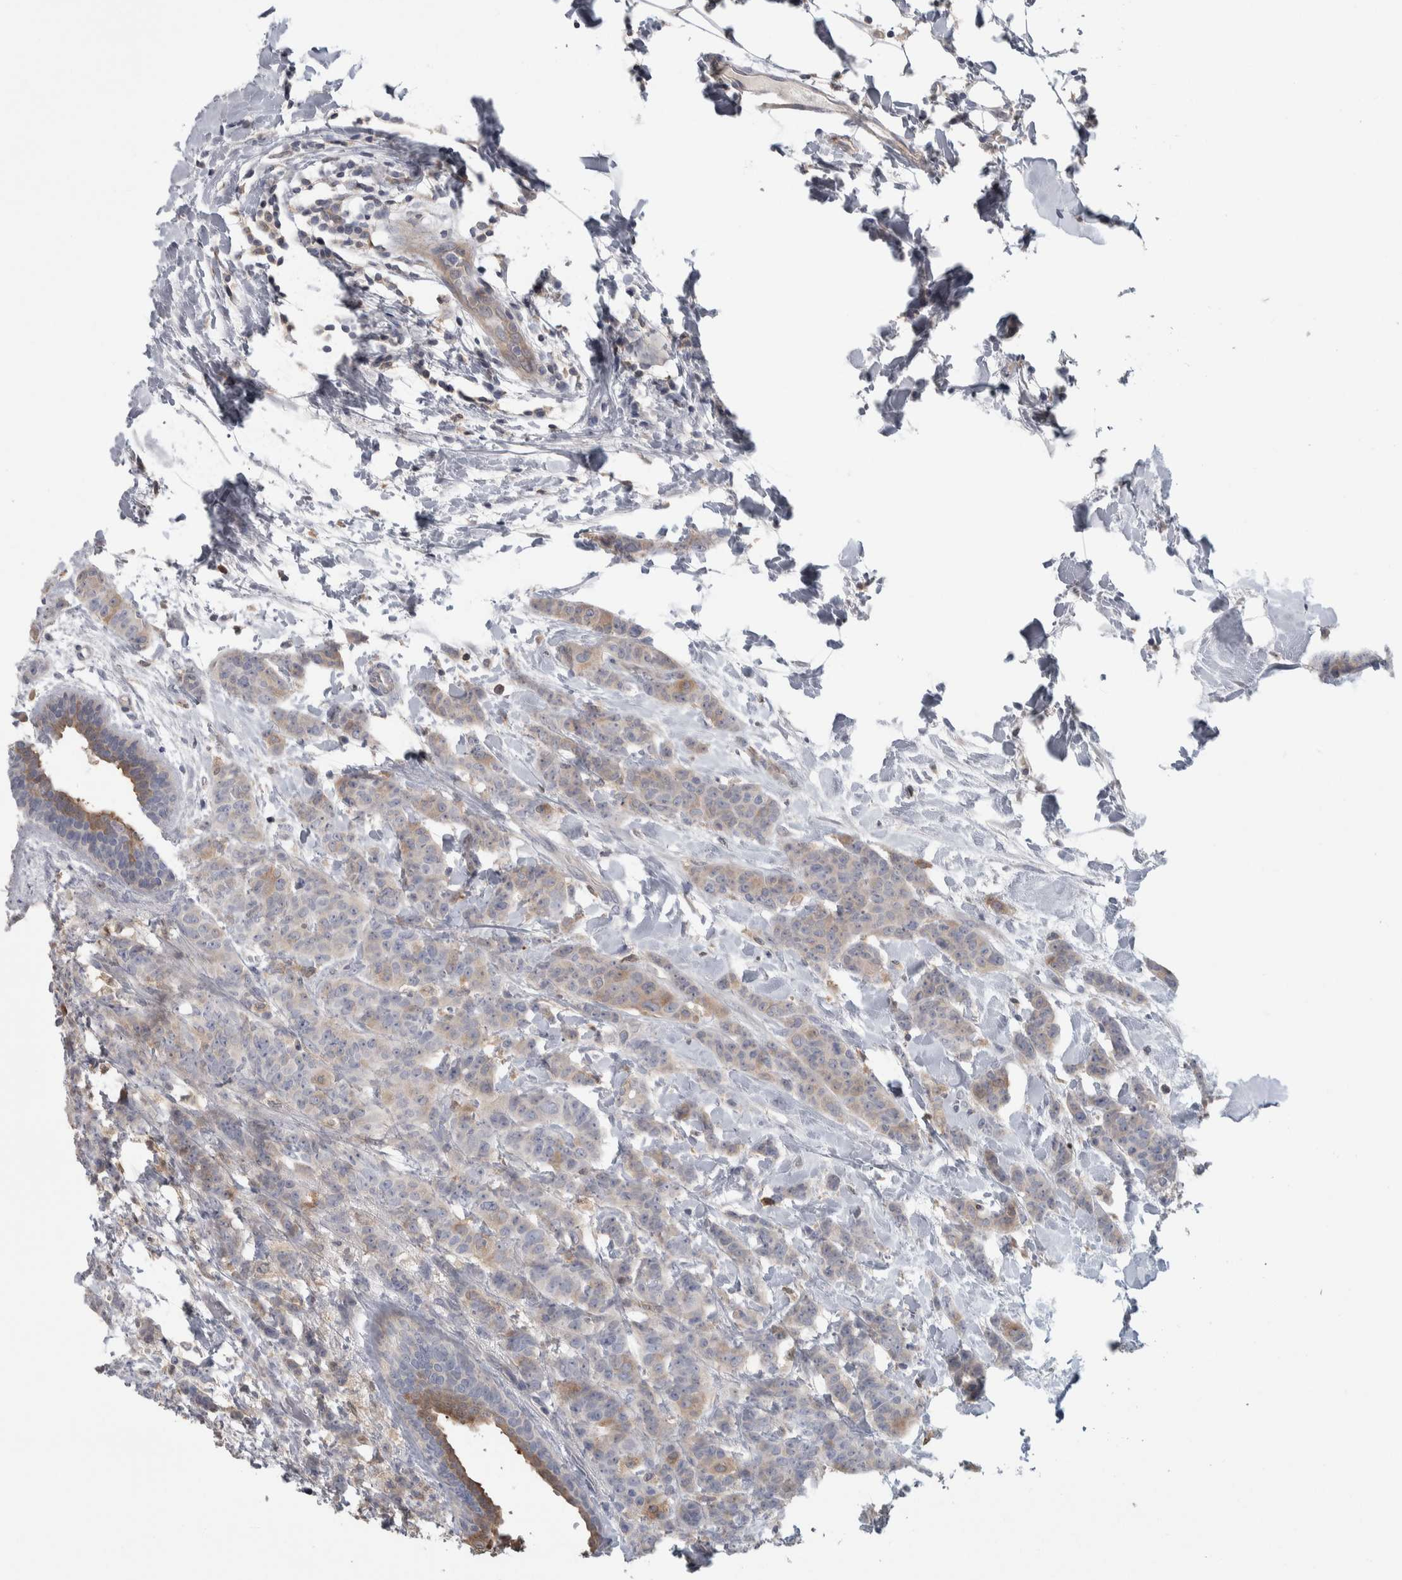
{"staining": {"intensity": "weak", "quantity": "25%-75%", "location": "cytoplasmic/membranous"}, "tissue": "breast cancer", "cell_type": "Tumor cells", "image_type": "cancer", "snomed": [{"axis": "morphology", "description": "Normal tissue, NOS"}, {"axis": "morphology", "description": "Duct carcinoma"}, {"axis": "topography", "description": "Breast"}], "caption": "IHC of infiltrating ductal carcinoma (breast) demonstrates low levels of weak cytoplasmic/membranous staining in about 25%-75% of tumor cells.", "gene": "HTATIP2", "patient": {"sex": "female", "age": 40}}